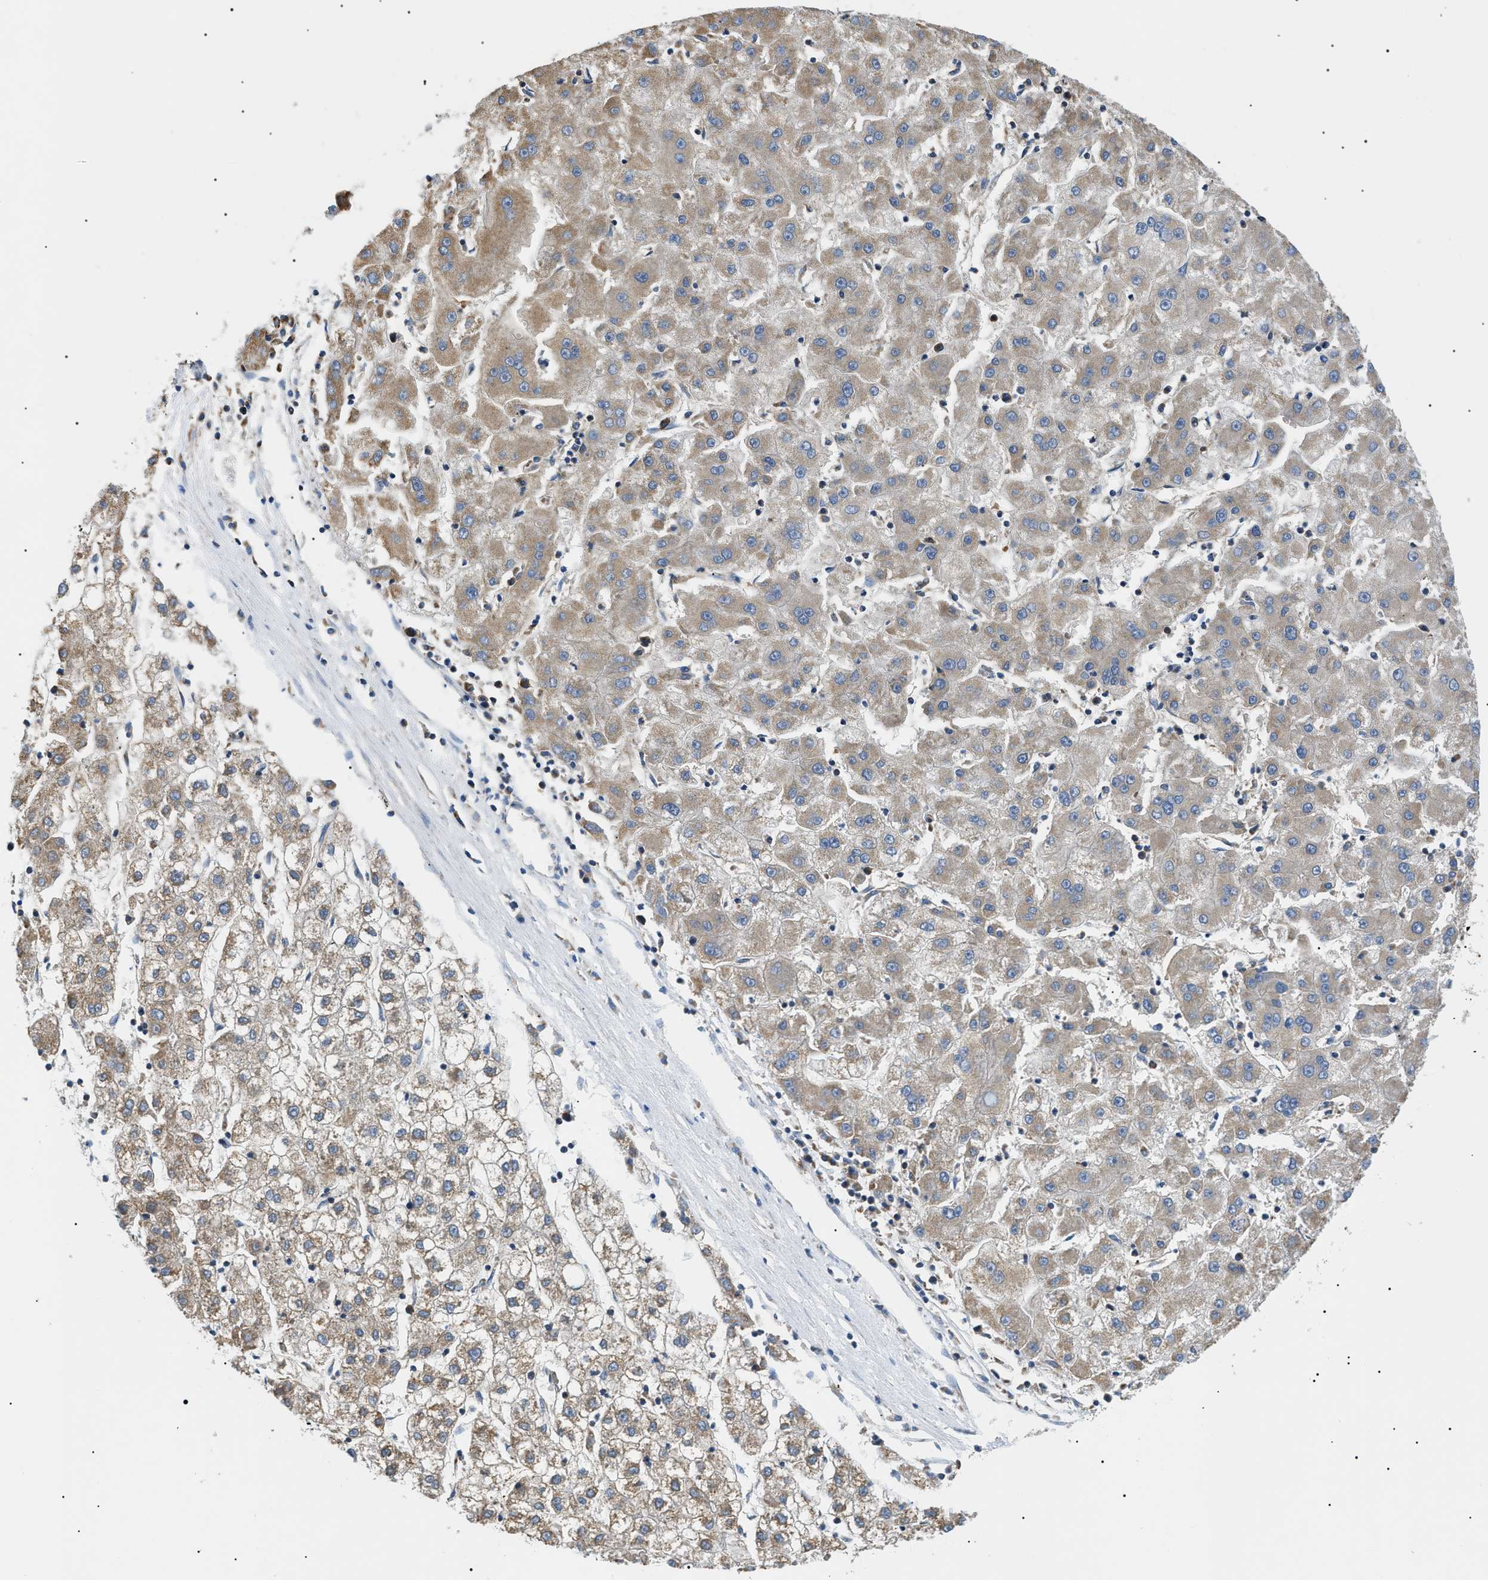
{"staining": {"intensity": "moderate", "quantity": ">75%", "location": "cytoplasmic/membranous"}, "tissue": "liver cancer", "cell_type": "Tumor cells", "image_type": "cancer", "snomed": [{"axis": "morphology", "description": "Carcinoma, Hepatocellular, NOS"}, {"axis": "topography", "description": "Liver"}], "caption": "The histopathology image reveals immunohistochemical staining of hepatocellular carcinoma (liver). There is moderate cytoplasmic/membranous staining is appreciated in approximately >75% of tumor cells.", "gene": "SRPK1", "patient": {"sex": "male", "age": 72}}